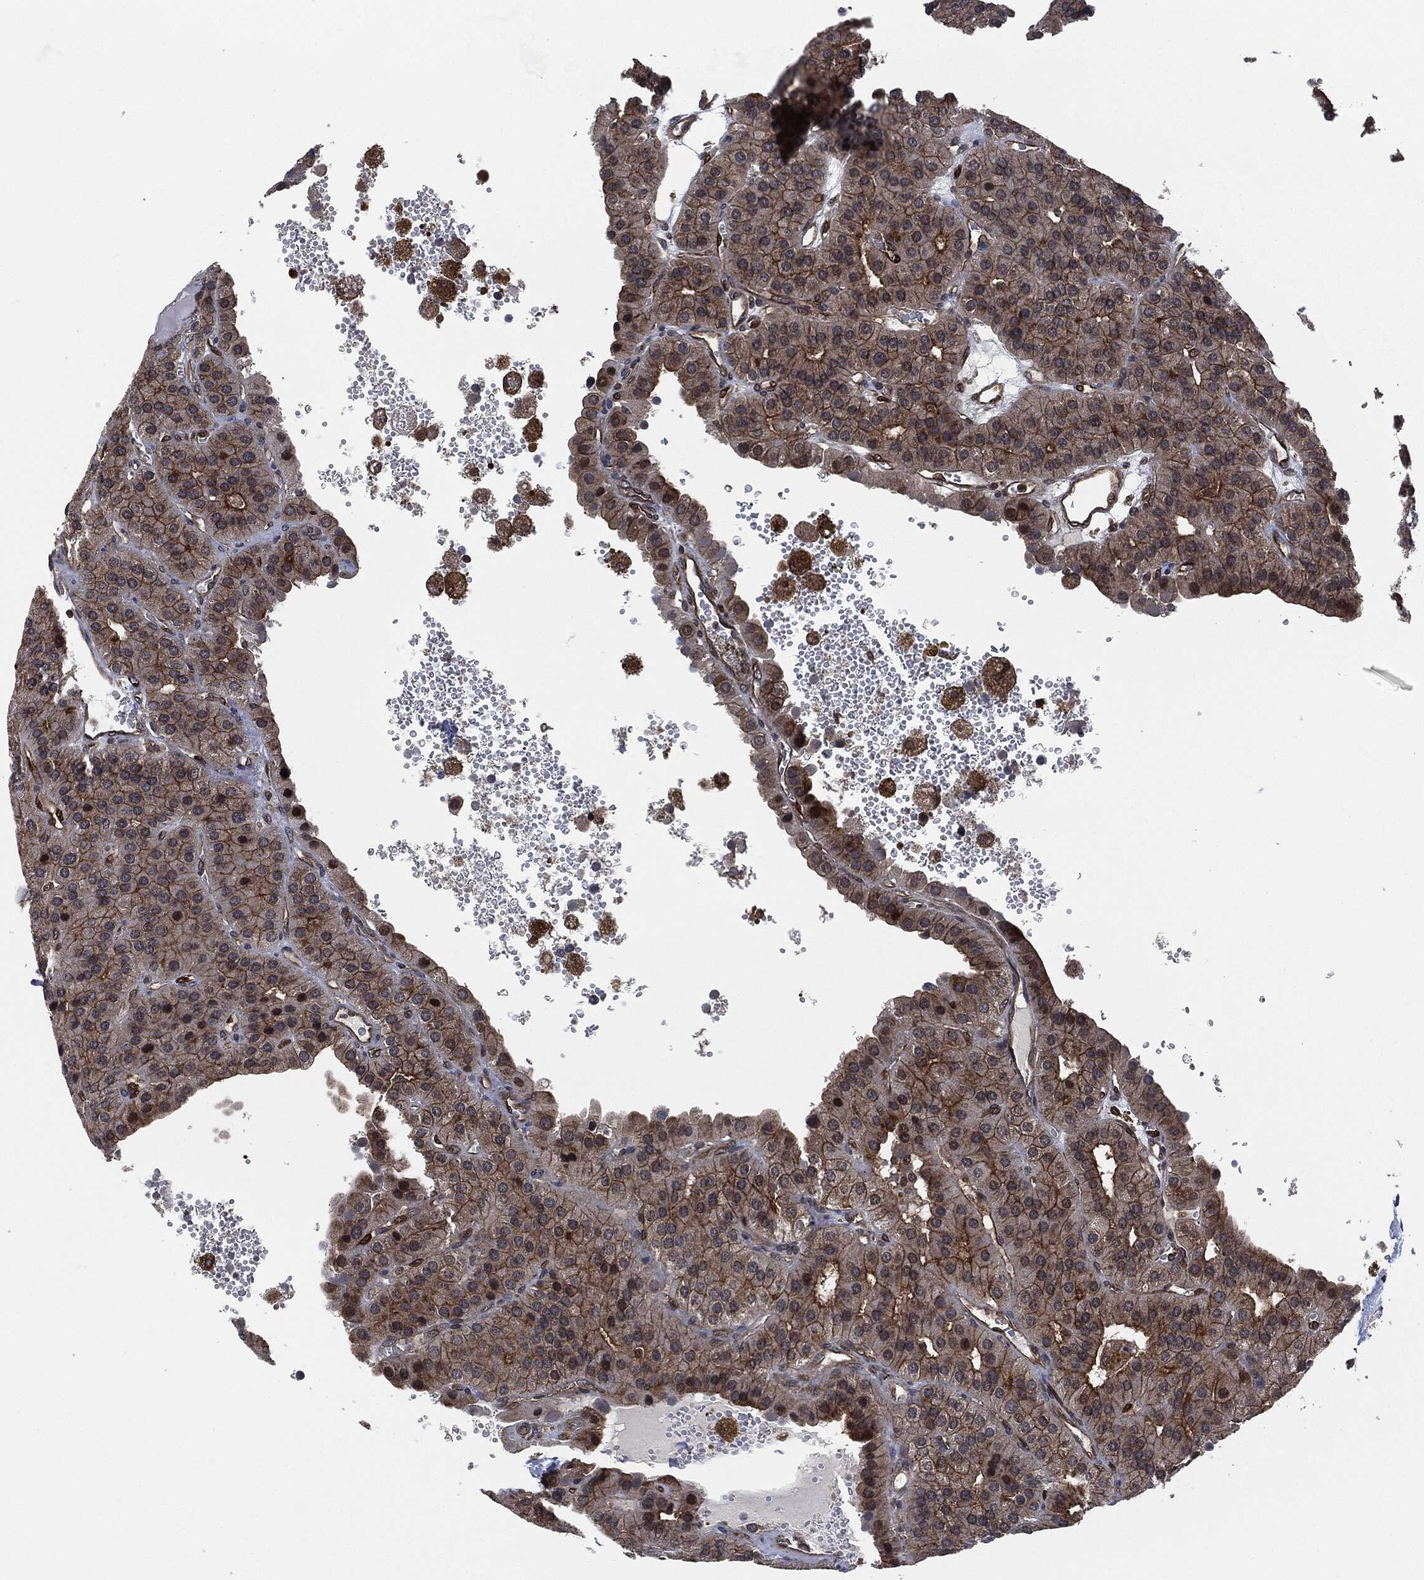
{"staining": {"intensity": "moderate", "quantity": "25%-75%", "location": "cytoplasmic/membranous"}, "tissue": "parathyroid gland", "cell_type": "Glandular cells", "image_type": "normal", "snomed": [{"axis": "morphology", "description": "Normal tissue, NOS"}, {"axis": "morphology", "description": "Adenoma, NOS"}, {"axis": "topography", "description": "Parathyroid gland"}], "caption": "Immunohistochemical staining of benign human parathyroid gland demonstrates moderate cytoplasmic/membranous protein positivity in about 25%-75% of glandular cells.", "gene": "HRAS", "patient": {"sex": "female", "age": 86}}